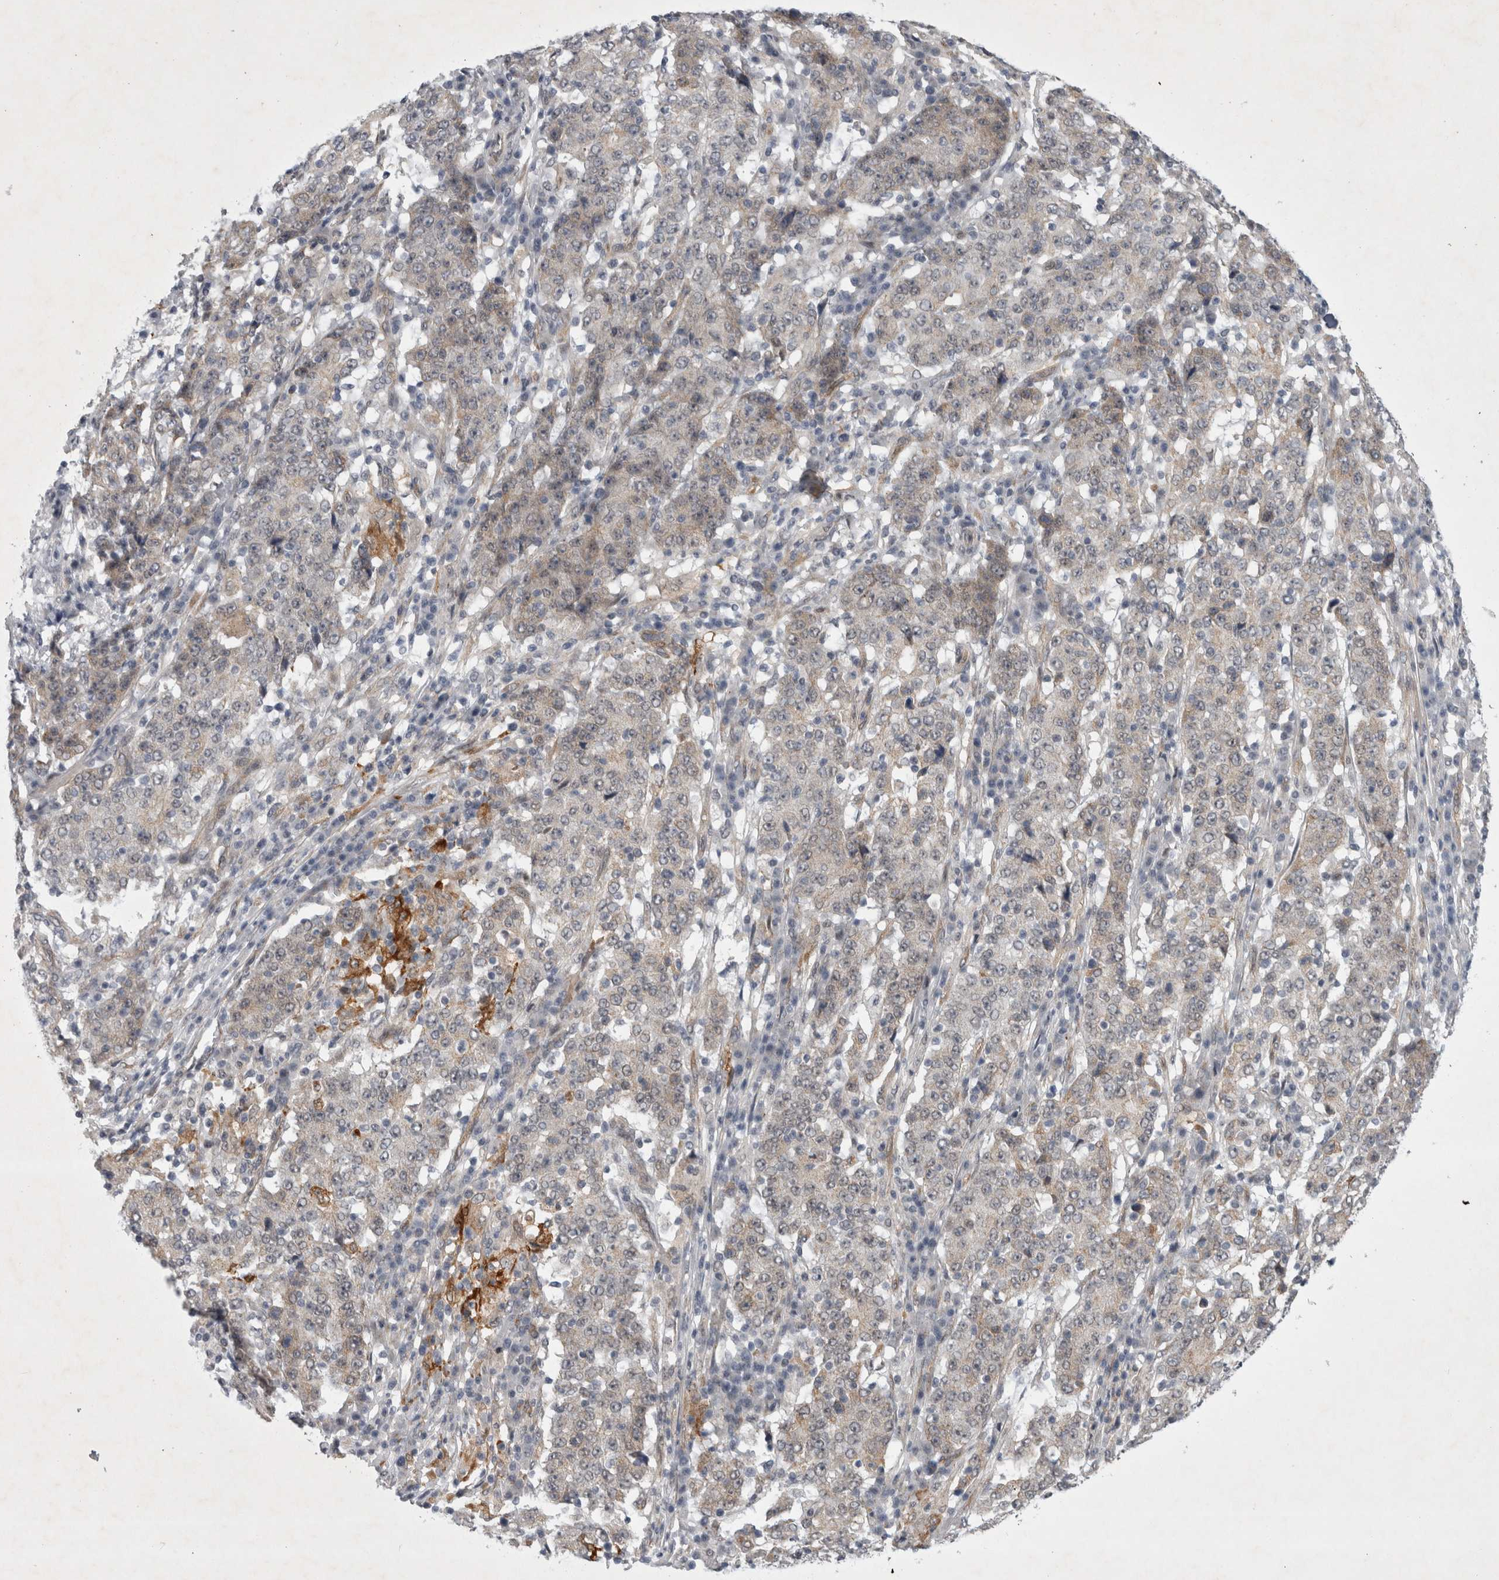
{"staining": {"intensity": "weak", "quantity": "25%-75%", "location": "cytoplasmic/membranous"}, "tissue": "stomach cancer", "cell_type": "Tumor cells", "image_type": "cancer", "snomed": [{"axis": "morphology", "description": "Adenocarcinoma, NOS"}, {"axis": "topography", "description": "Stomach"}], "caption": "This micrograph displays immunohistochemistry (IHC) staining of human stomach cancer (adenocarcinoma), with low weak cytoplasmic/membranous staining in approximately 25%-75% of tumor cells.", "gene": "PARP11", "patient": {"sex": "male", "age": 59}}